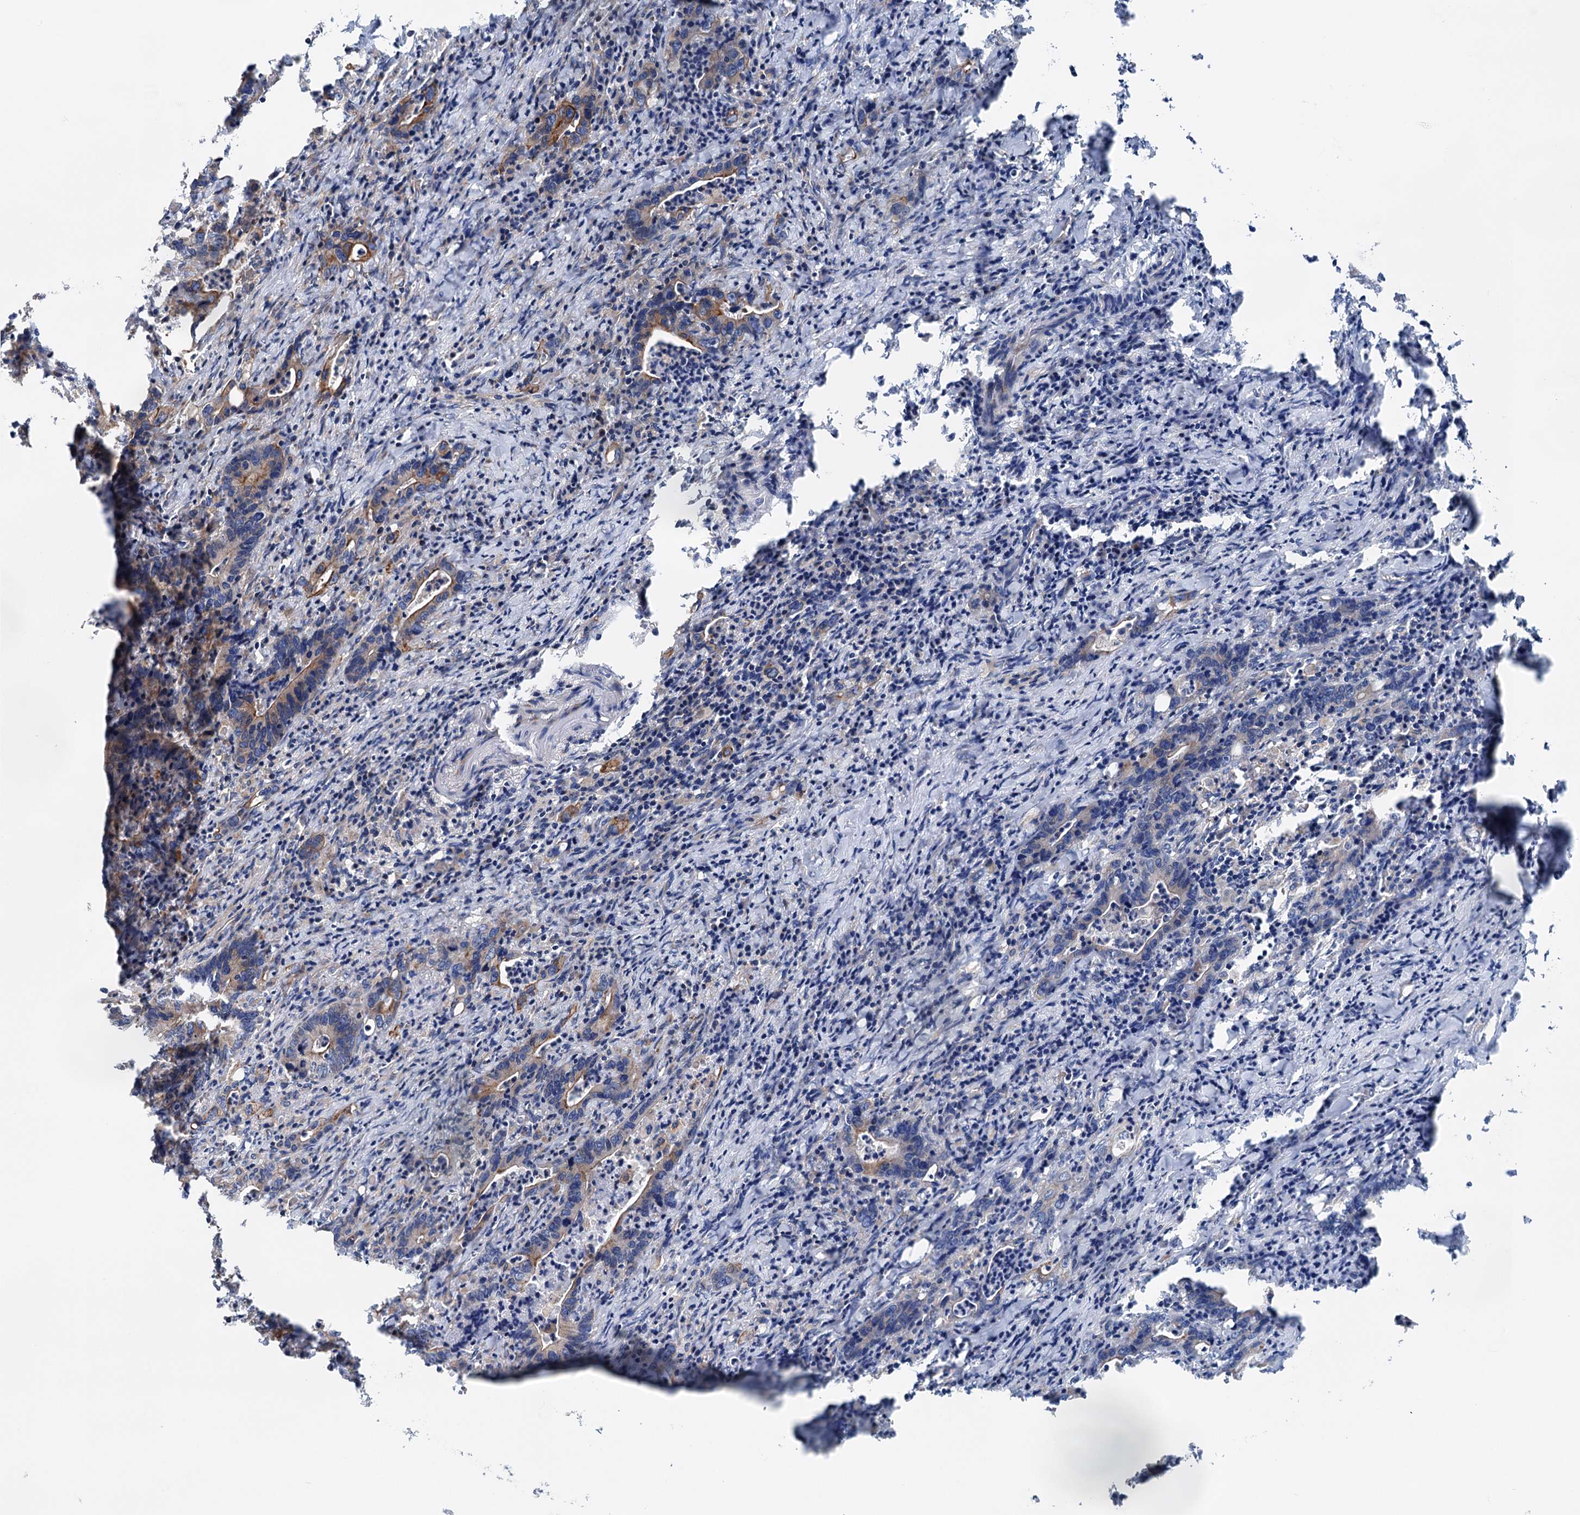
{"staining": {"intensity": "moderate", "quantity": "25%-75%", "location": "cytoplasmic/membranous"}, "tissue": "colorectal cancer", "cell_type": "Tumor cells", "image_type": "cancer", "snomed": [{"axis": "morphology", "description": "Adenocarcinoma, NOS"}, {"axis": "topography", "description": "Colon"}], "caption": "High-power microscopy captured an immunohistochemistry (IHC) photomicrograph of colorectal cancer (adenocarcinoma), revealing moderate cytoplasmic/membranous positivity in about 25%-75% of tumor cells.", "gene": "EIPR1", "patient": {"sex": "female", "age": 75}}